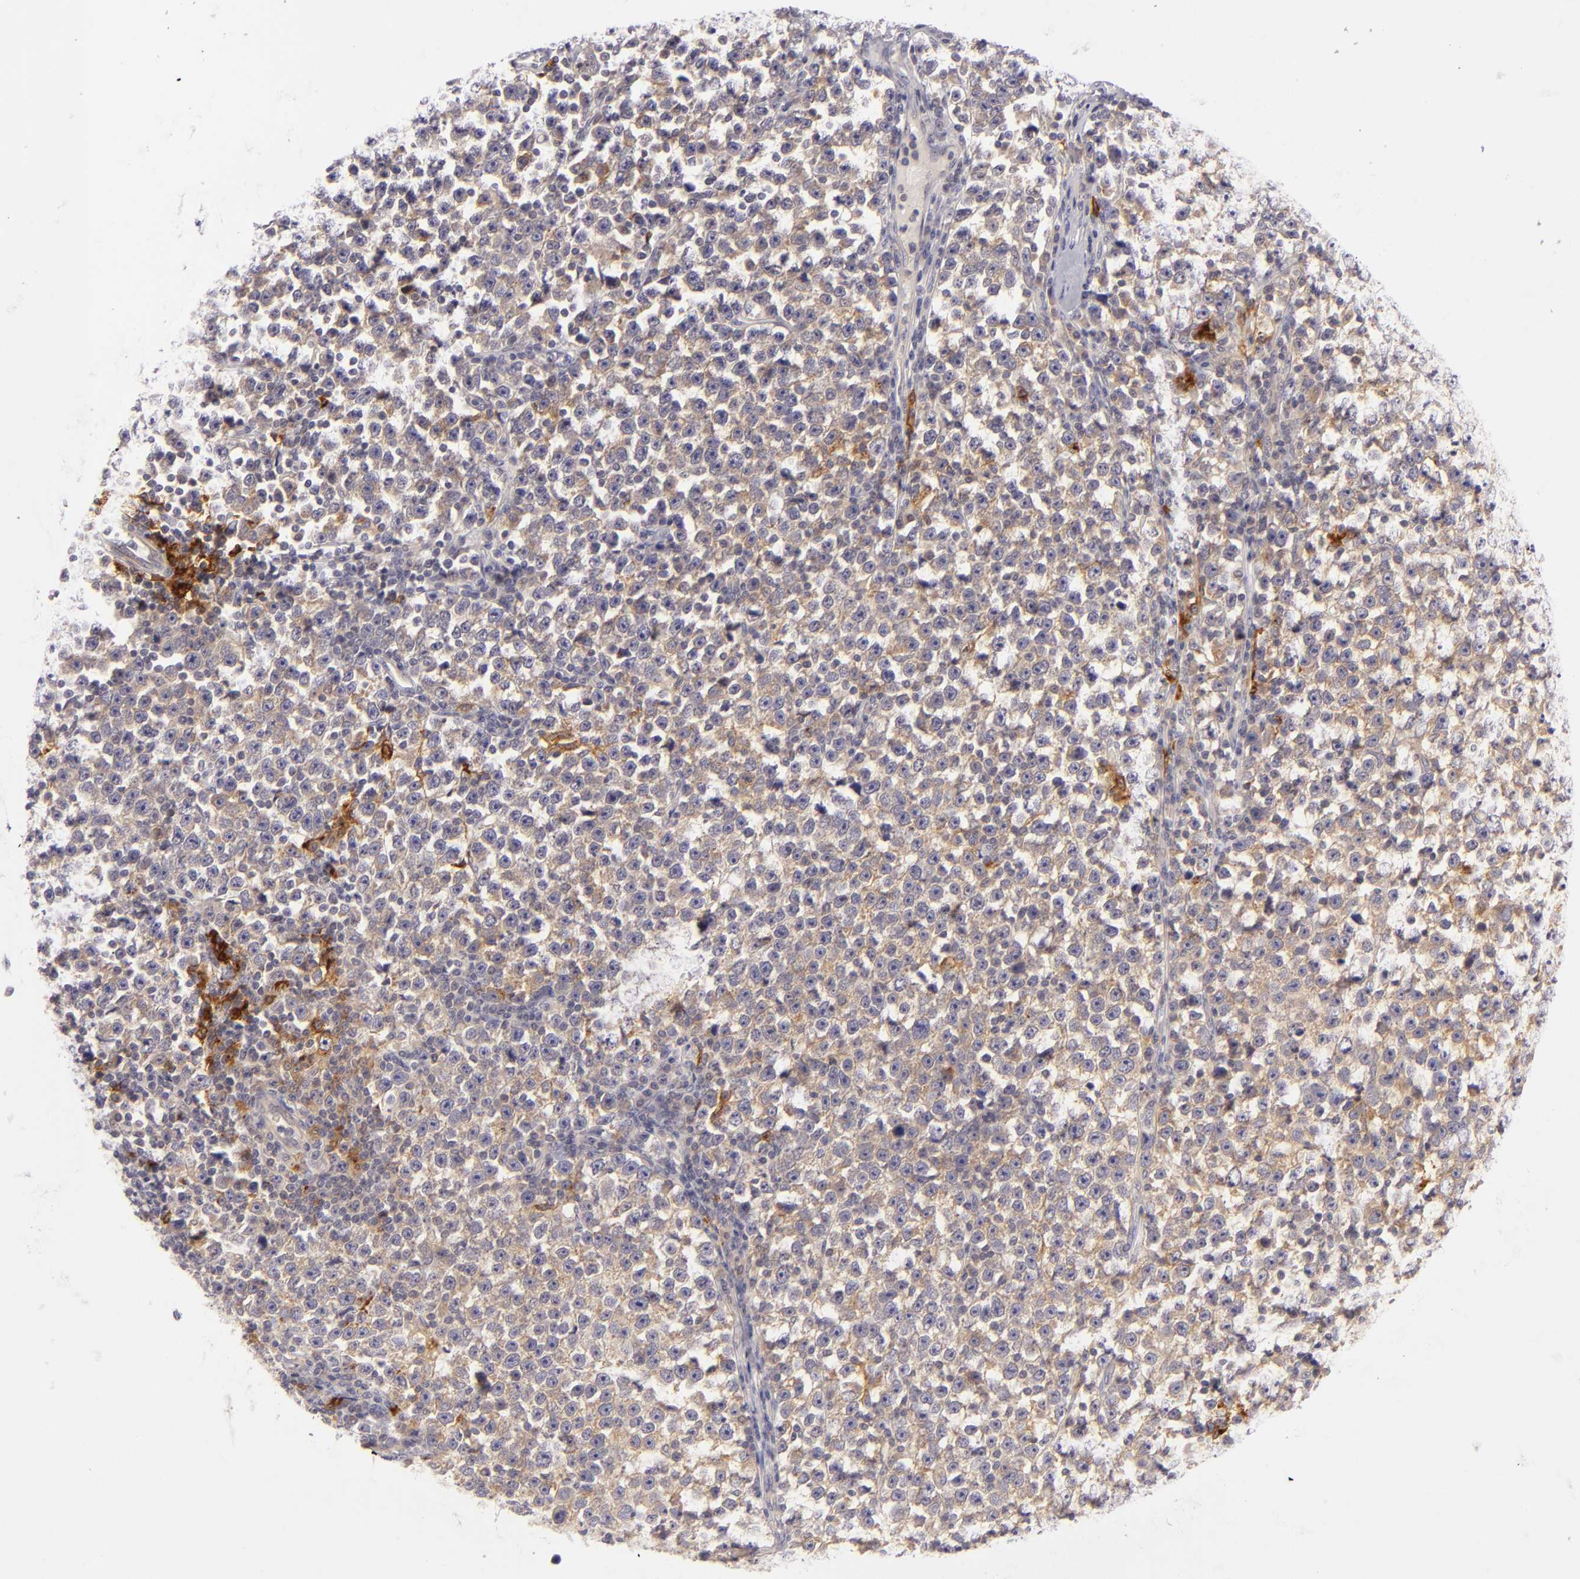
{"staining": {"intensity": "moderate", "quantity": "25%-75%", "location": "cytoplasmic/membranous"}, "tissue": "testis cancer", "cell_type": "Tumor cells", "image_type": "cancer", "snomed": [{"axis": "morphology", "description": "Seminoma, NOS"}, {"axis": "topography", "description": "Testis"}], "caption": "Immunohistochemistry of human testis cancer displays medium levels of moderate cytoplasmic/membranous positivity in about 25%-75% of tumor cells. Immunohistochemistry stains the protein of interest in brown and the nuclei are stained blue.", "gene": "CD83", "patient": {"sex": "male", "age": 43}}